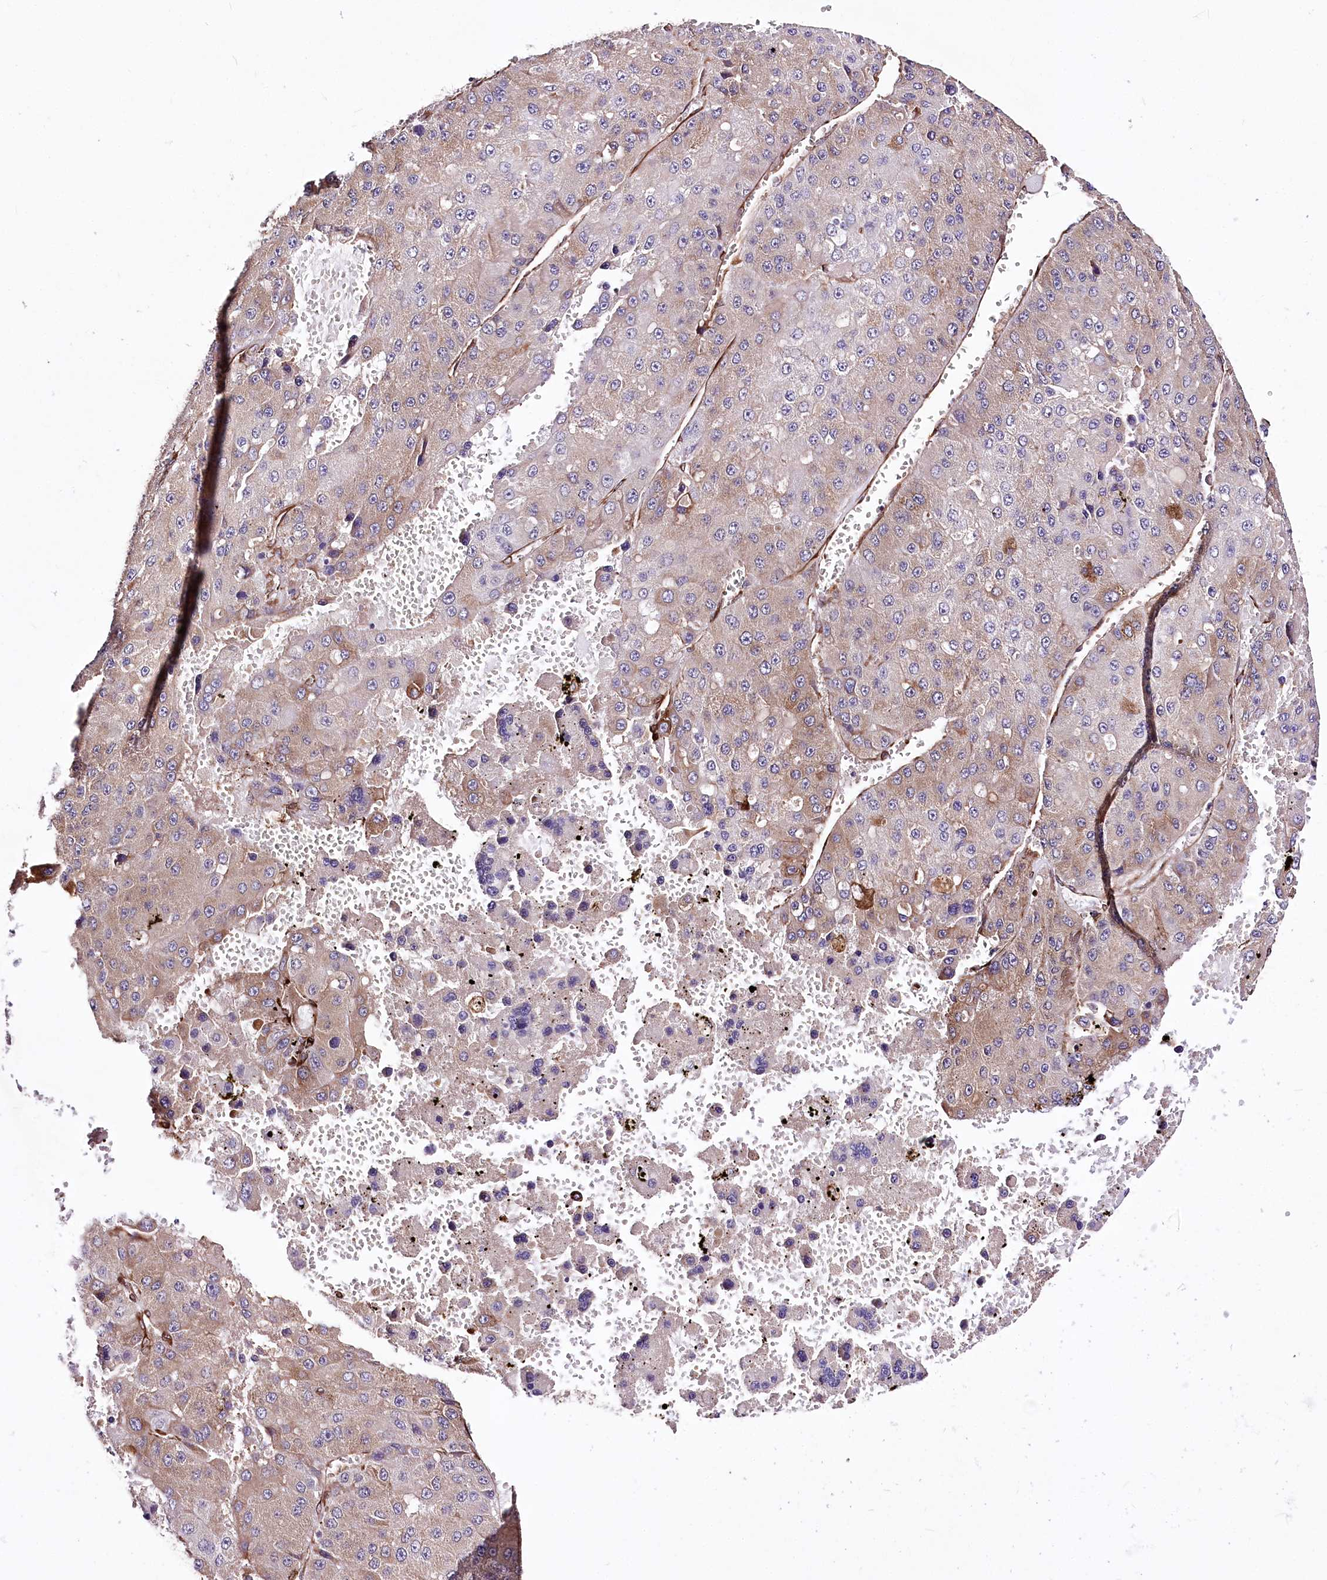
{"staining": {"intensity": "weak", "quantity": "25%-75%", "location": "cytoplasmic/membranous"}, "tissue": "liver cancer", "cell_type": "Tumor cells", "image_type": "cancer", "snomed": [{"axis": "morphology", "description": "Carcinoma, Hepatocellular, NOS"}, {"axis": "topography", "description": "Liver"}], "caption": "Approximately 25%-75% of tumor cells in human hepatocellular carcinoma (liver) exhibit weak cytoplasmic/membranous protein positivity as visualized by brown immunohistochemical staining.", "gene": "WWC1", "patient": {"sex": "female", "age": 73}}